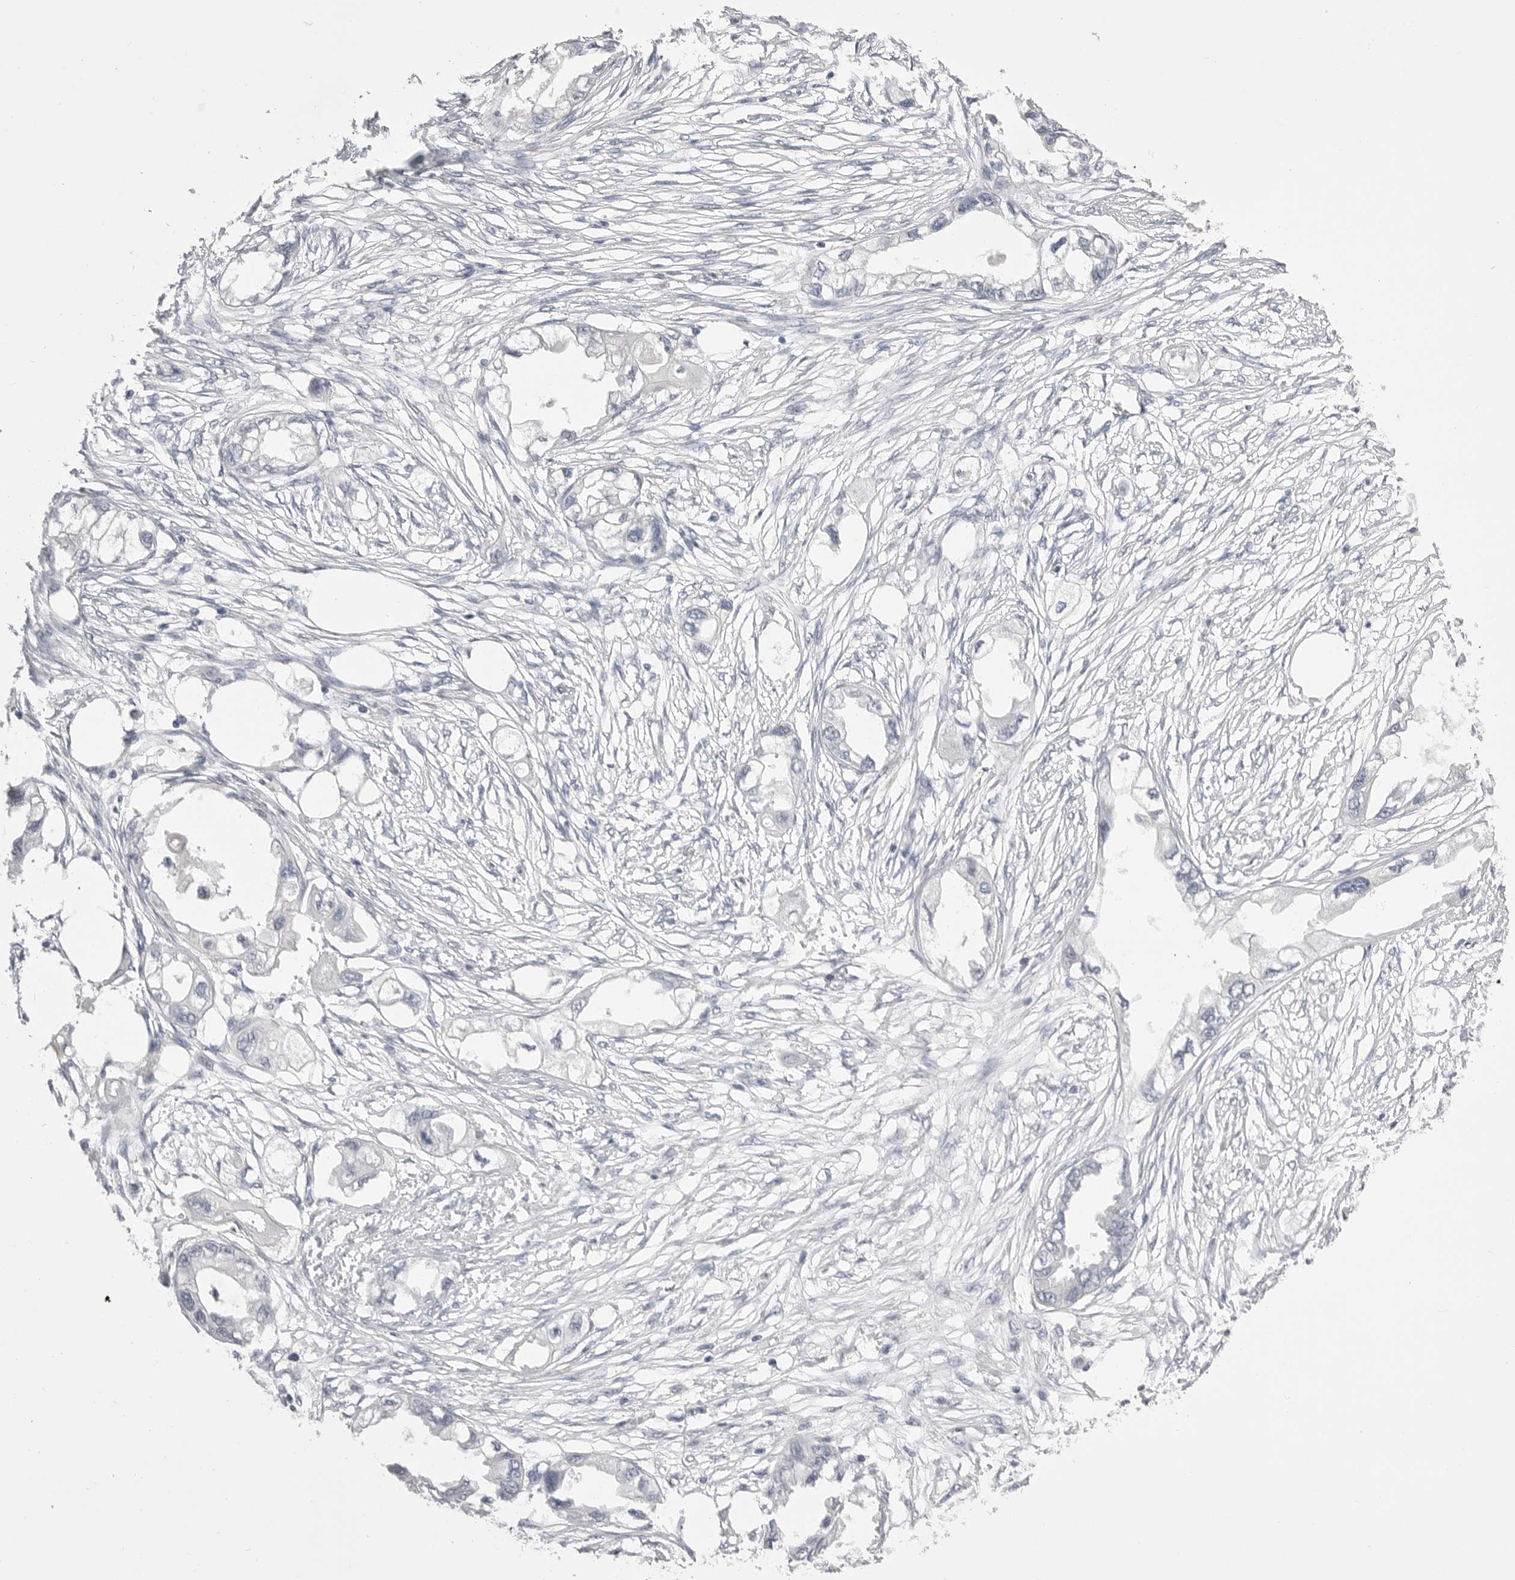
{"staining": {"intensity": "negative", "quantity": "none", "location": "none"}, "tissue": "endometrial cancer", "cell_type": "Tumor cells", "image_type": "cancer", "snomed": [{"axis": "morphology", "description": "Adenocarcinoma, NOS"}, {"axis": "morphology", "description": "Adenocarcinoma, metastatic, NOS"}, {"axis": "topography", "description": "Adipose tissue"}, {"axis": "topography", "description": "Endometrium"}], "caption": "Tumor cells show no significant staining in endometrial cancer.", "gene": "CPB1", "patient": {"sex": "female", "age": 67}}